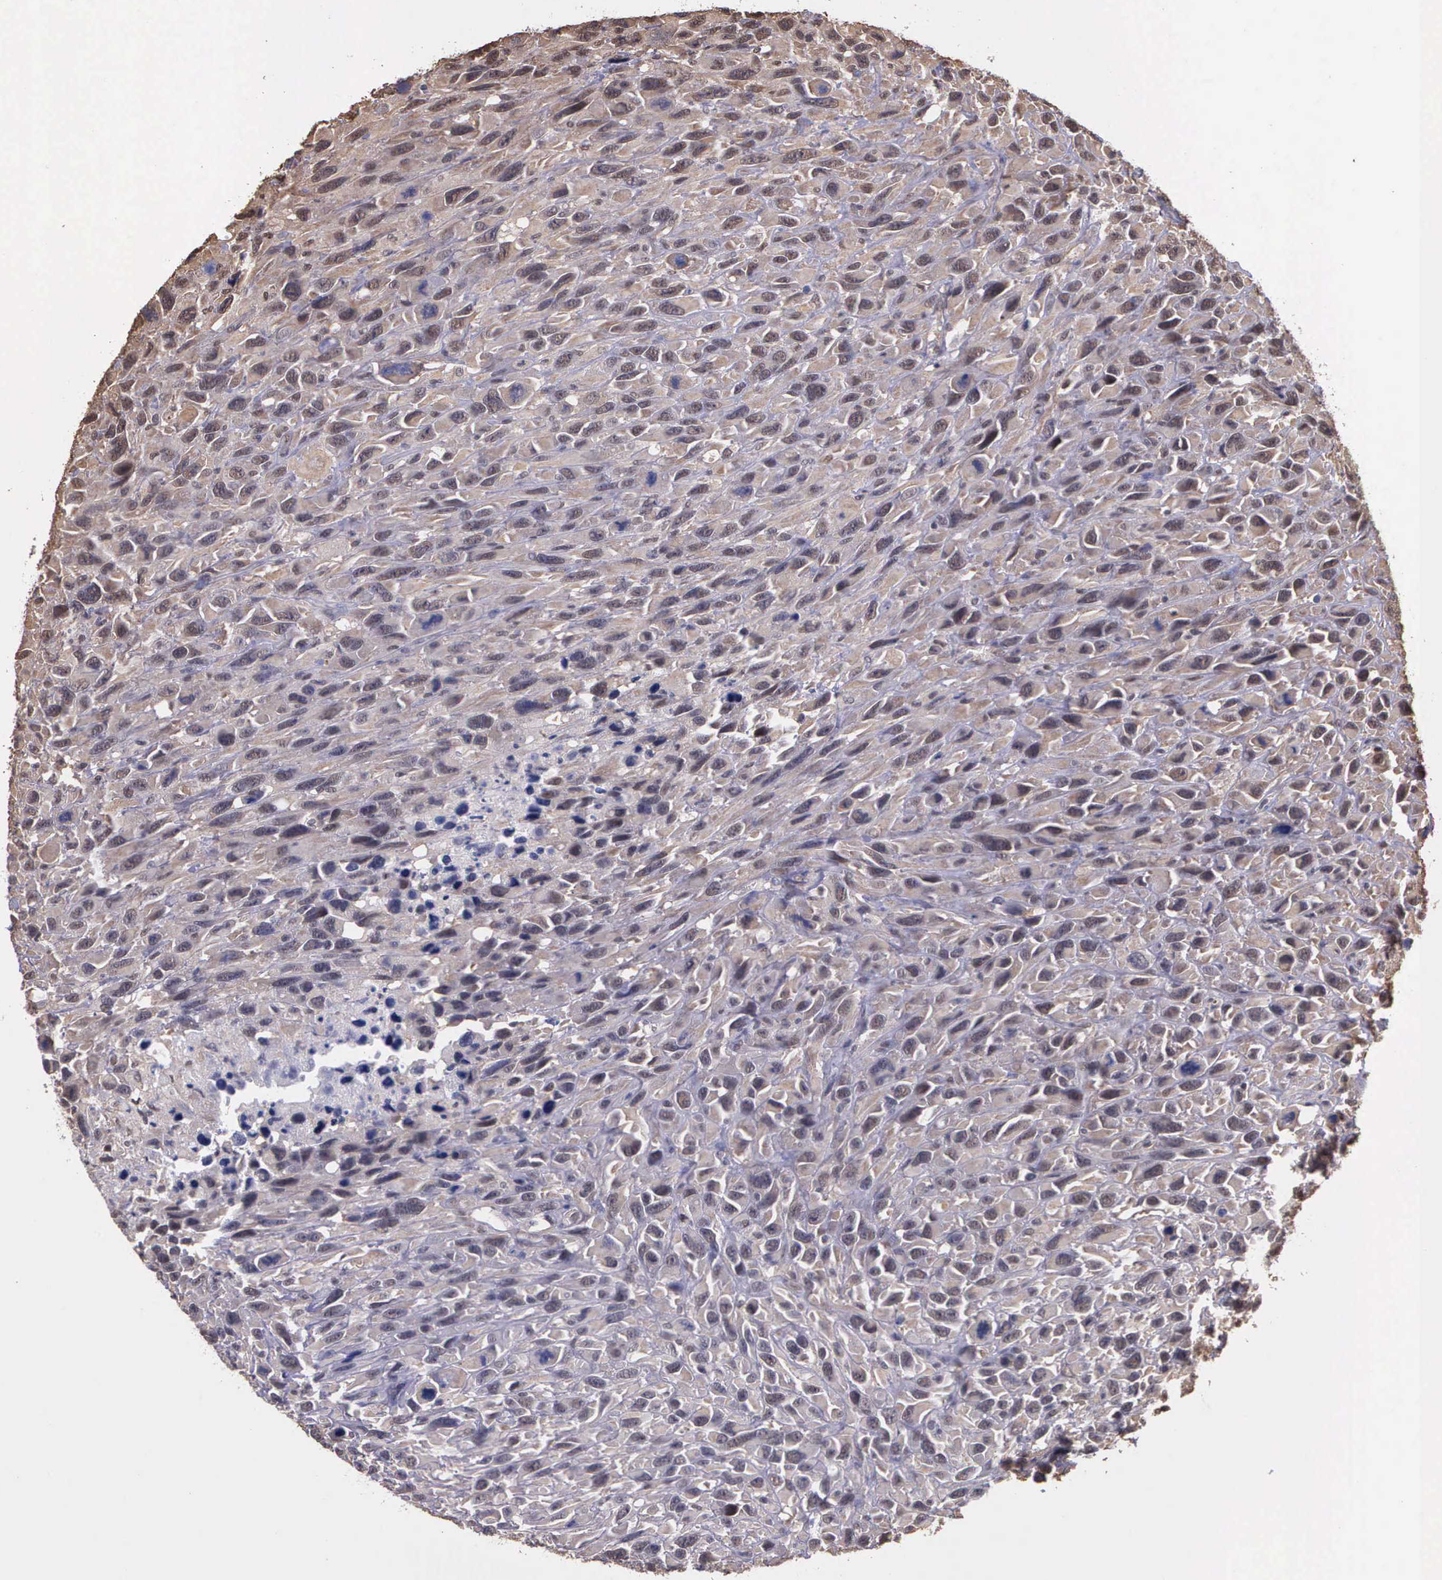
{"staining": {"intensity": "moderate", "quantity": ">75%", "location": "cytoplasmic/membranous,nuclear"}, "tissue": "renal cancer", "cell_type": "Tumor cells", "image_type": "cancer", "snomed": [{"axis": "morphology", "description": "Adenocarcinoma, NOS"}, {"axis": "topography", "description": "Kidney"}], "caption": "Immunohistochemical staining of human renal cancer (adenocarcinoma) demonstrates moderate cytoplasmic/membranous and nuclear protein expression in approximately >75% of tumor cells.", "gene": "PSMC1", "patient": {"sex": "male", "age": 79}}